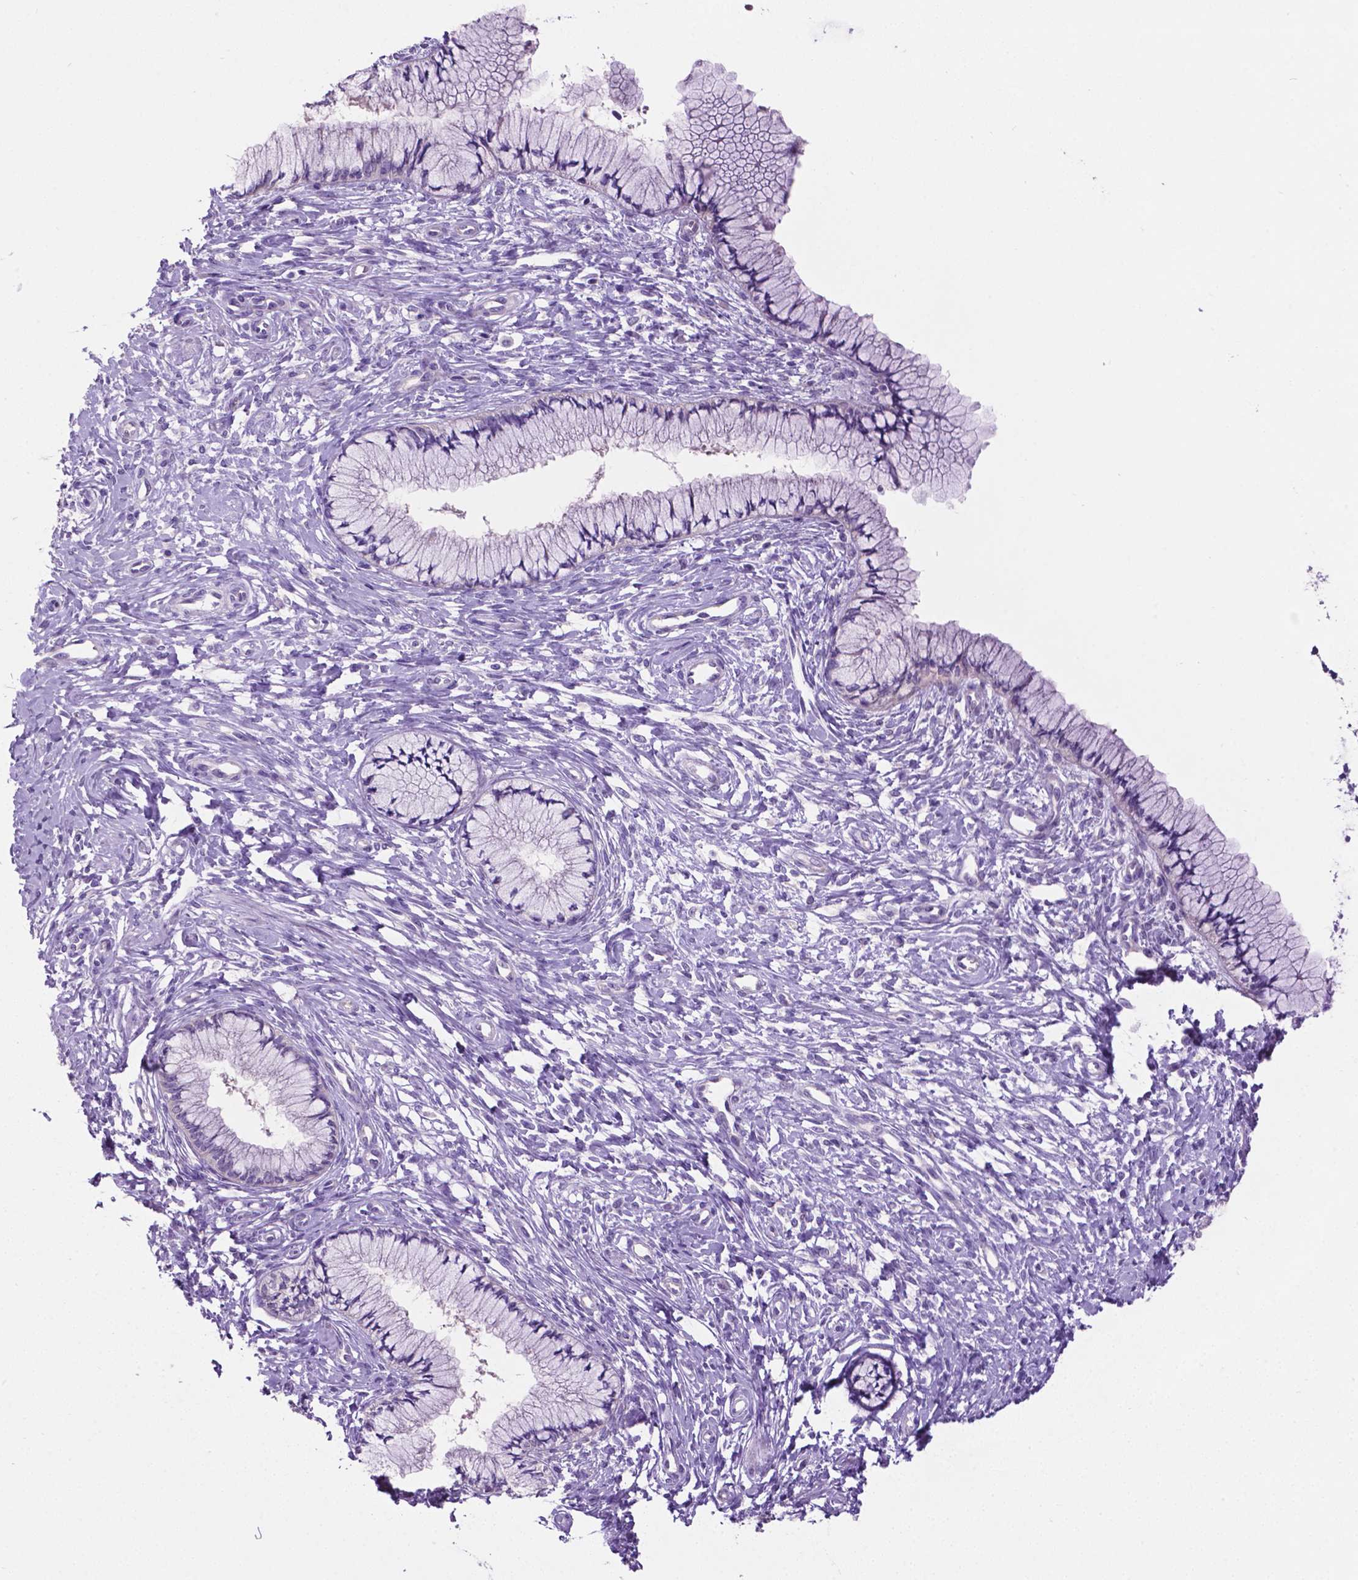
{"staining": {"intensity": "negative", "quantity": "none", "location": "none"}, "tissue": "cervix", "cell_type": "Glandular cells", "image_type": "normal", "snomed": [{"axis": "morphology", "description": "Normal tissue, NOS"}, {"axis": "topography", "description": "Cervix"}], "caption": "Immunohistochemistry image of normal cervix stained for a protein (brown), which reveals no expression in glandular cells. (DAB (3,3'-diaminobenzidine) immunohistochemistry, high magnification).", "gene": "SPDYA", "patient": {"sex": "female", "age": 37}}